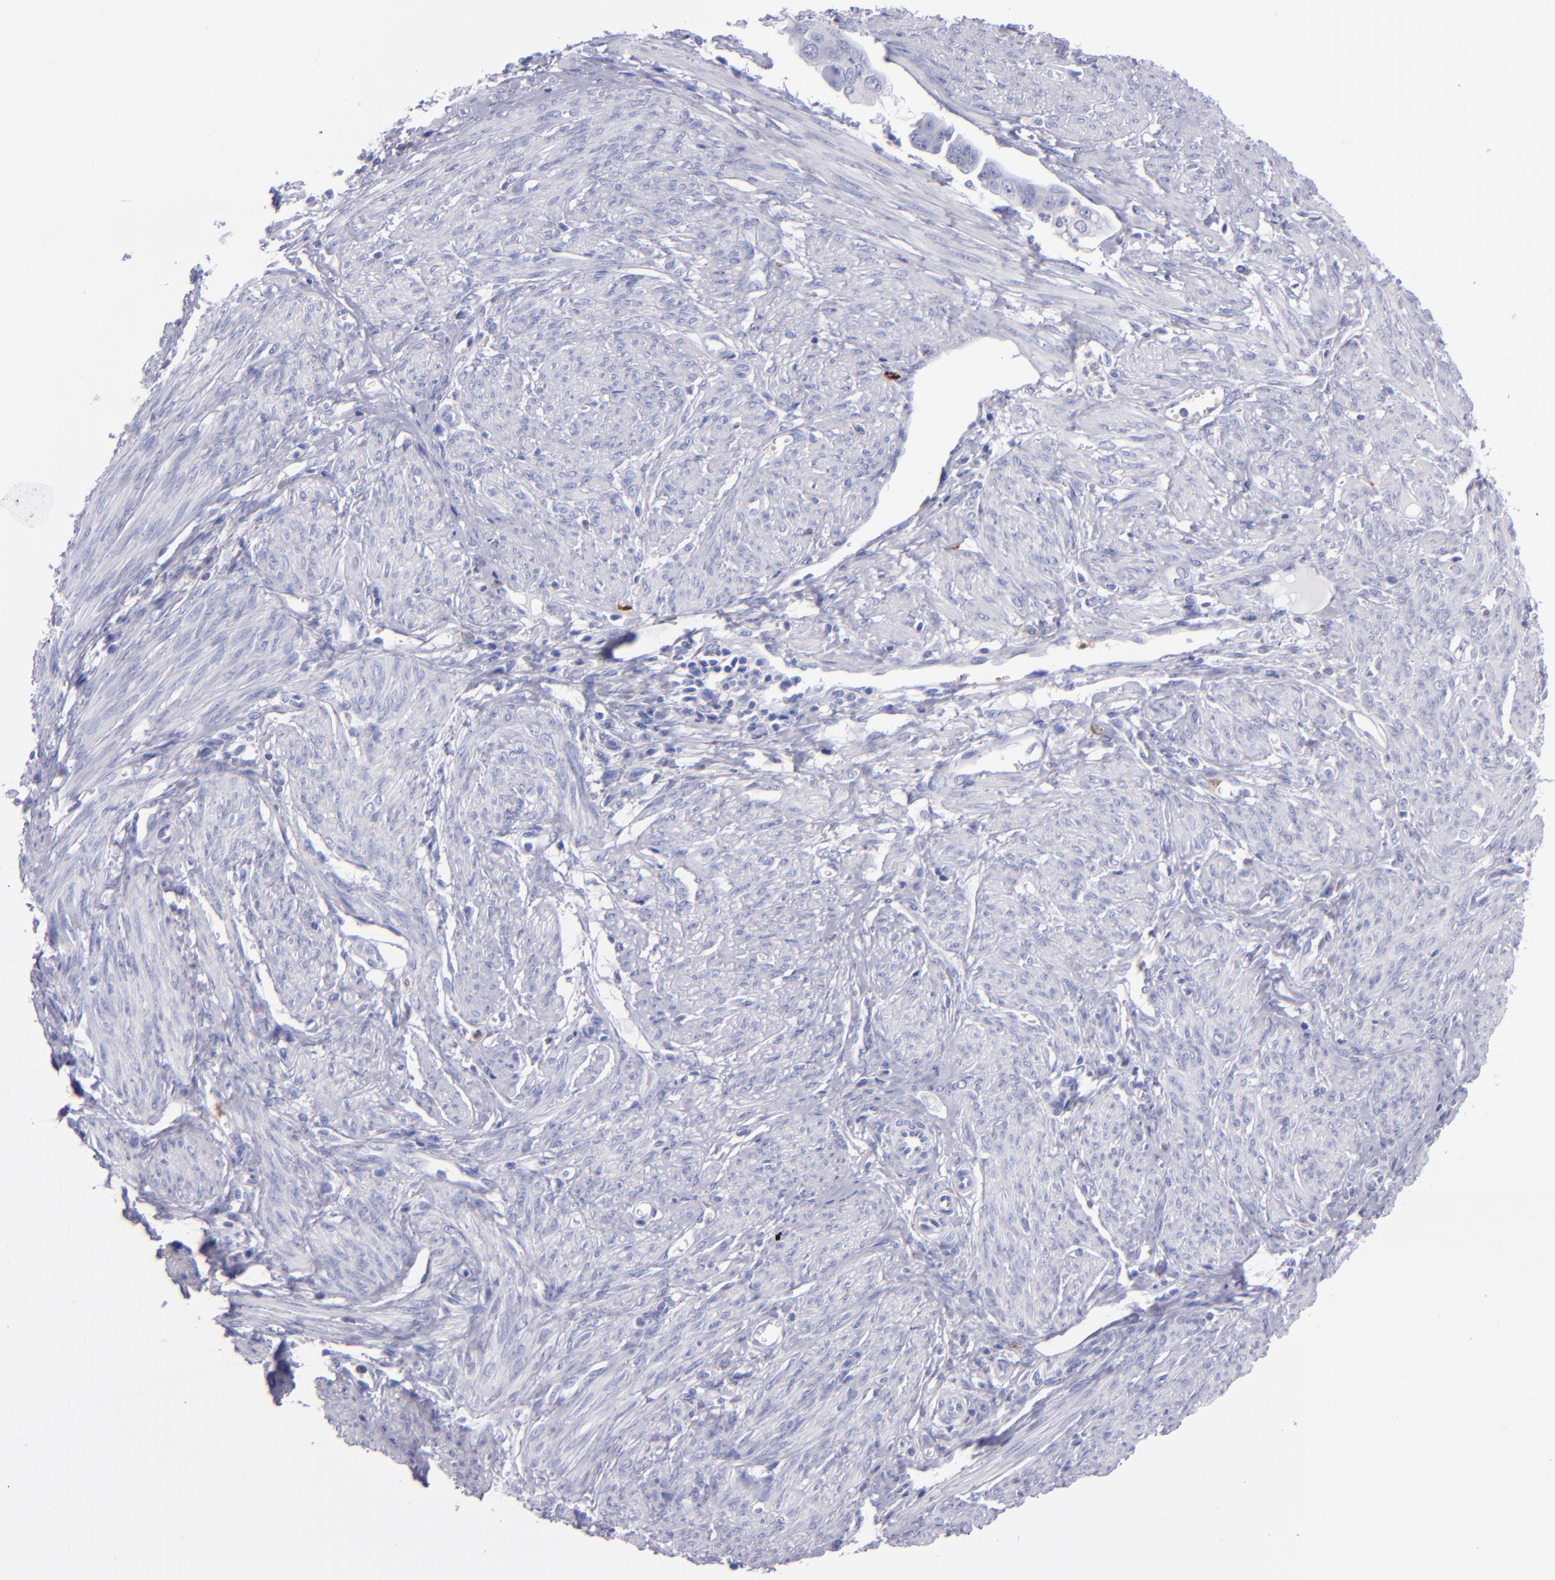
{"staining": {"intensity": "negative", "quantity": "none", "location": "none"}, "tissue": "endometrial cancer", "cell_type": "Tumor cells", "image_type": "cancer", "snomed": [{"axis": "morphology", "description": "Adenocarcinoma, NOS"}, {"axis": "topography", "description": "Endometrium"}], "caption": "A histopathology image of human endometrial cancer (adenocarcinoma) is negative for staining in tumor cells.", "gene": "CR1", "patient": {"sex": "female", "age": 75}}